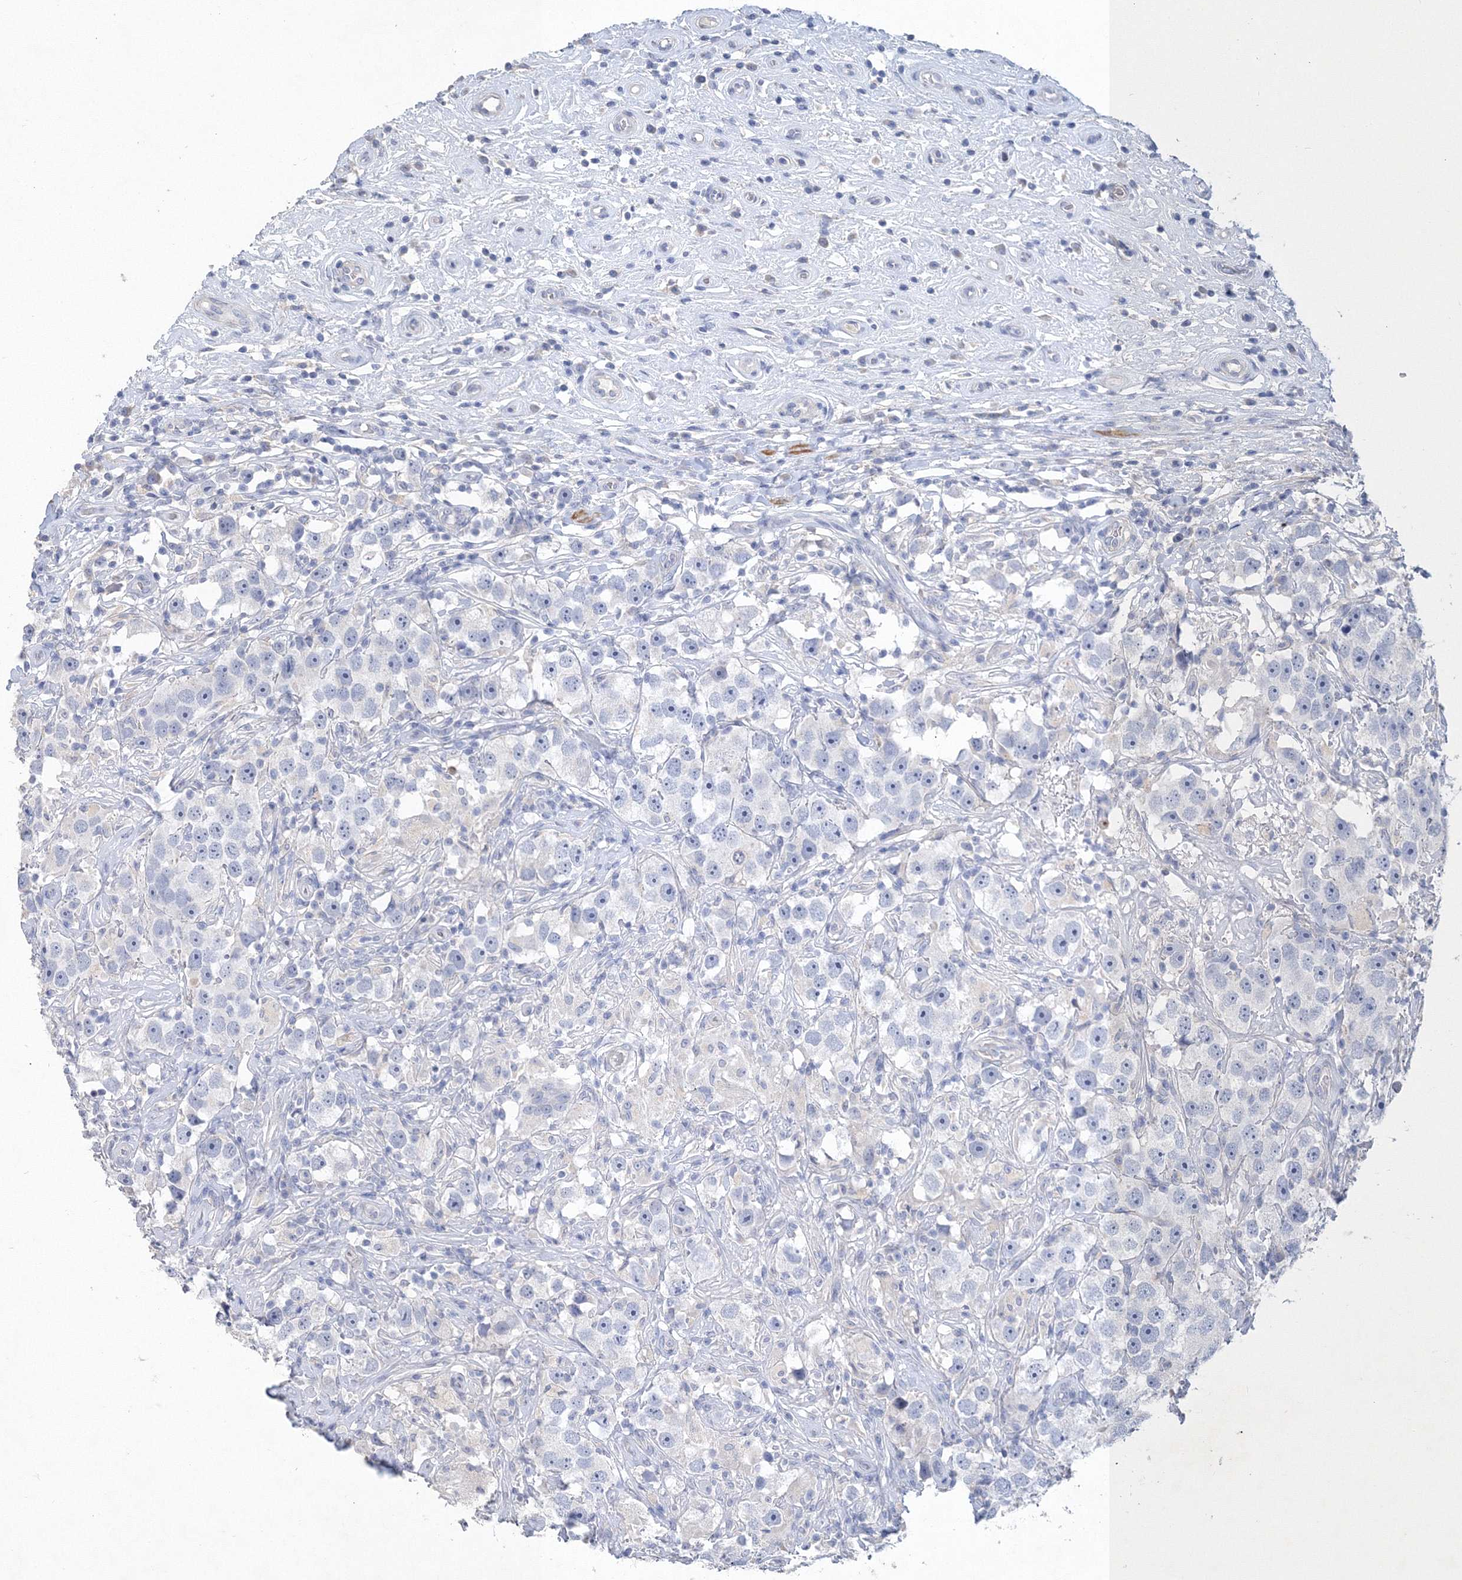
{"staining": {"intensity": "negative", "quantity": "none", "location": "none"}, "tissue": "testis cancer", "cell_type": "Tumor cells", "image_type": "cancer", "snomed": [{"axis": "morphology", "description": "Seminoma, NOS"}, {"axis": "topography", "description": "Testis"}], "caption": "The immunohistochemistry histopathology image has no significant positivity in tumor cells of seminoma (testis) tissue.", "gene": "OSBPL6", "patient": {"sex": "male", "age": 49}}